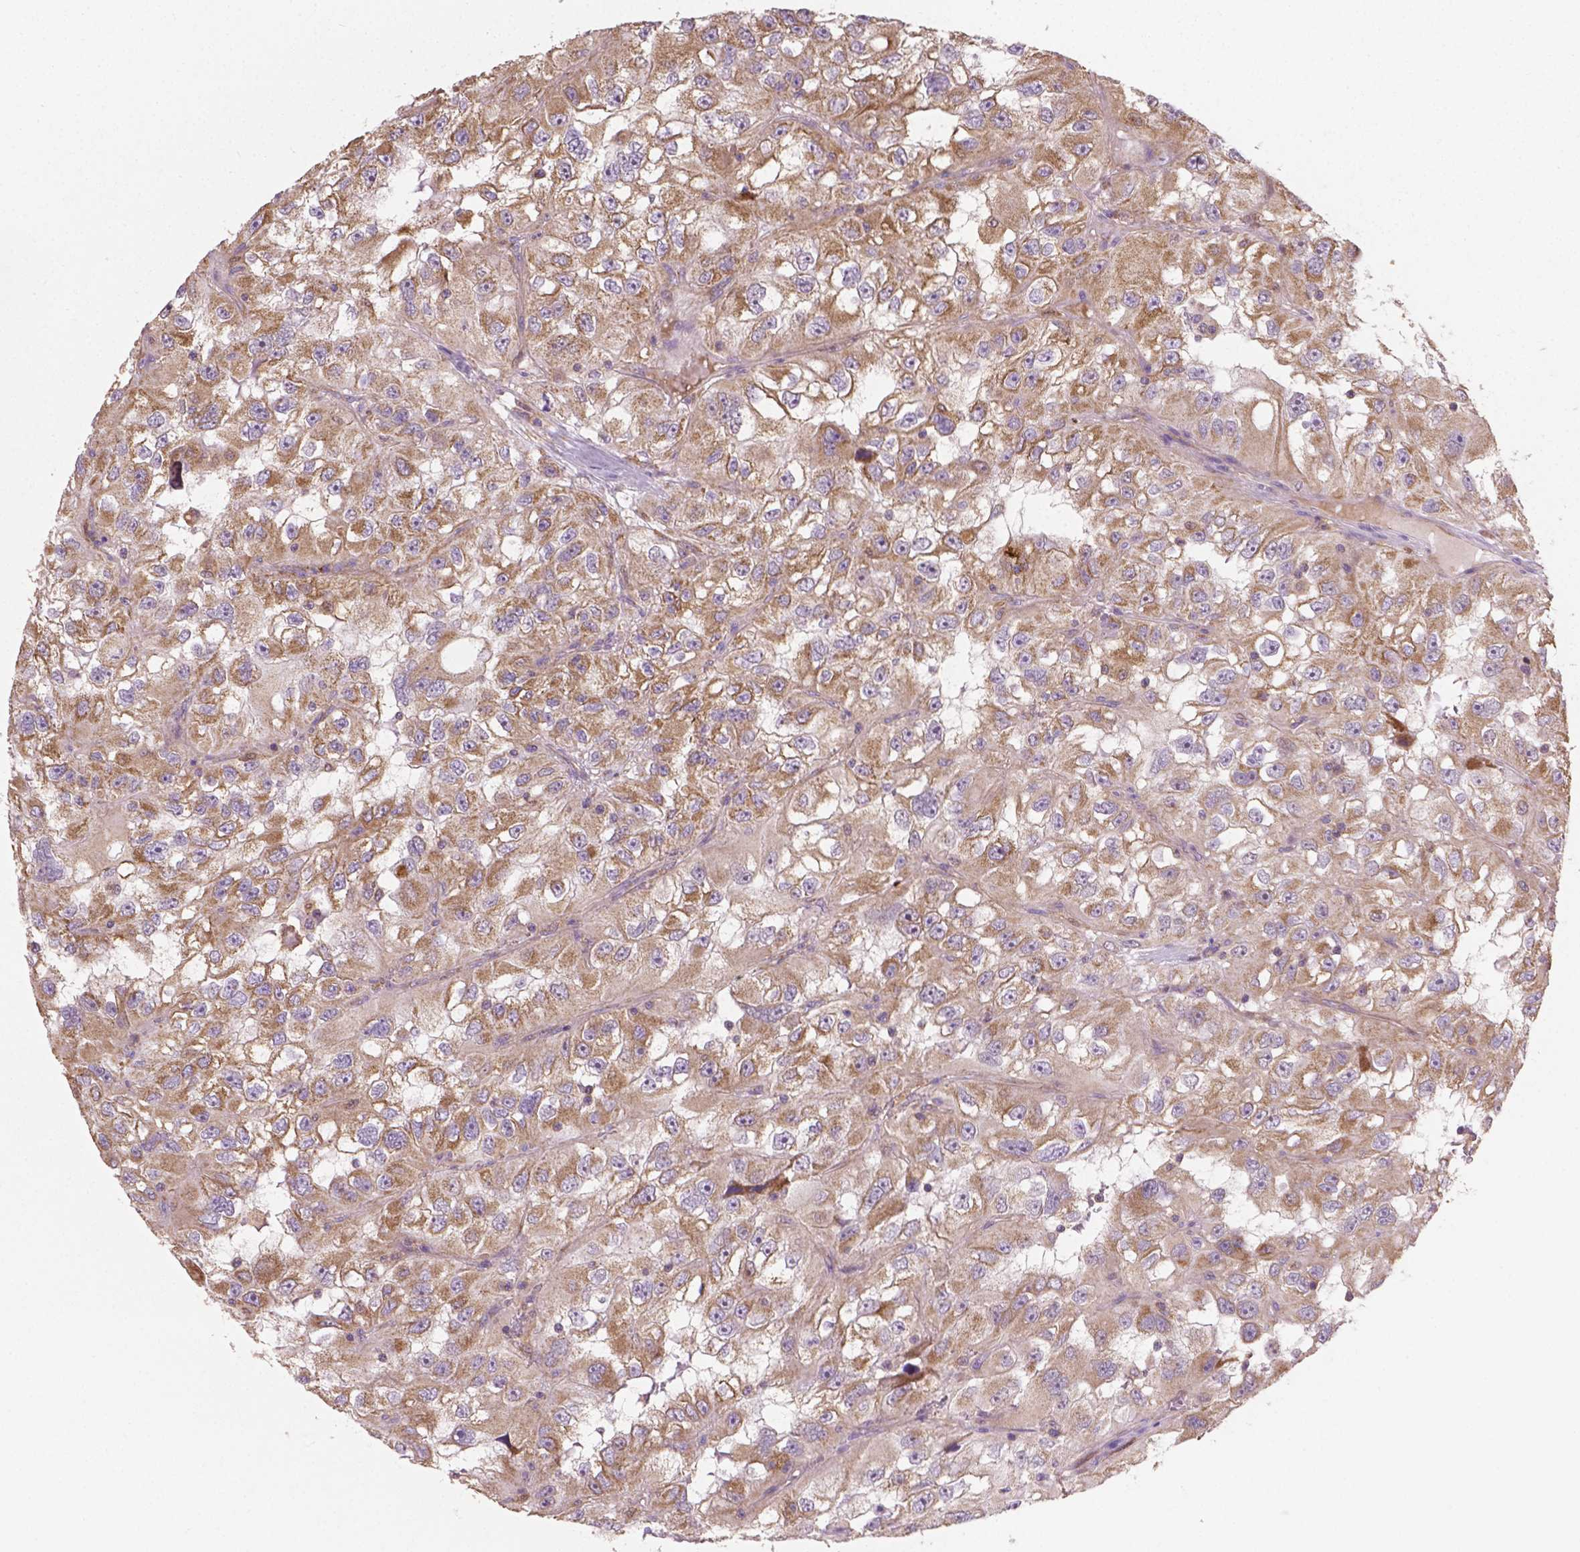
{"staining": {"intensity": "moderate", "quantity": ">75%", "location": "cytoplasmic/membranous"}, "tissue": "renal cancer", "cell_type": "Tumor cells", "image_type": "cancer", "snomed": [{"axis": "morphology", "description": "Adenocarcinoma, NOS"}, {"axis": "topography", "description": "Kidney"}], "caption": "The immunohistochemical stain highlights moderate cytoplasmic/membranous positivity in tumor cells of renal cancer tissue.", "gene": "TCAF1", "patient": {"sex": "male", "age": 64}}